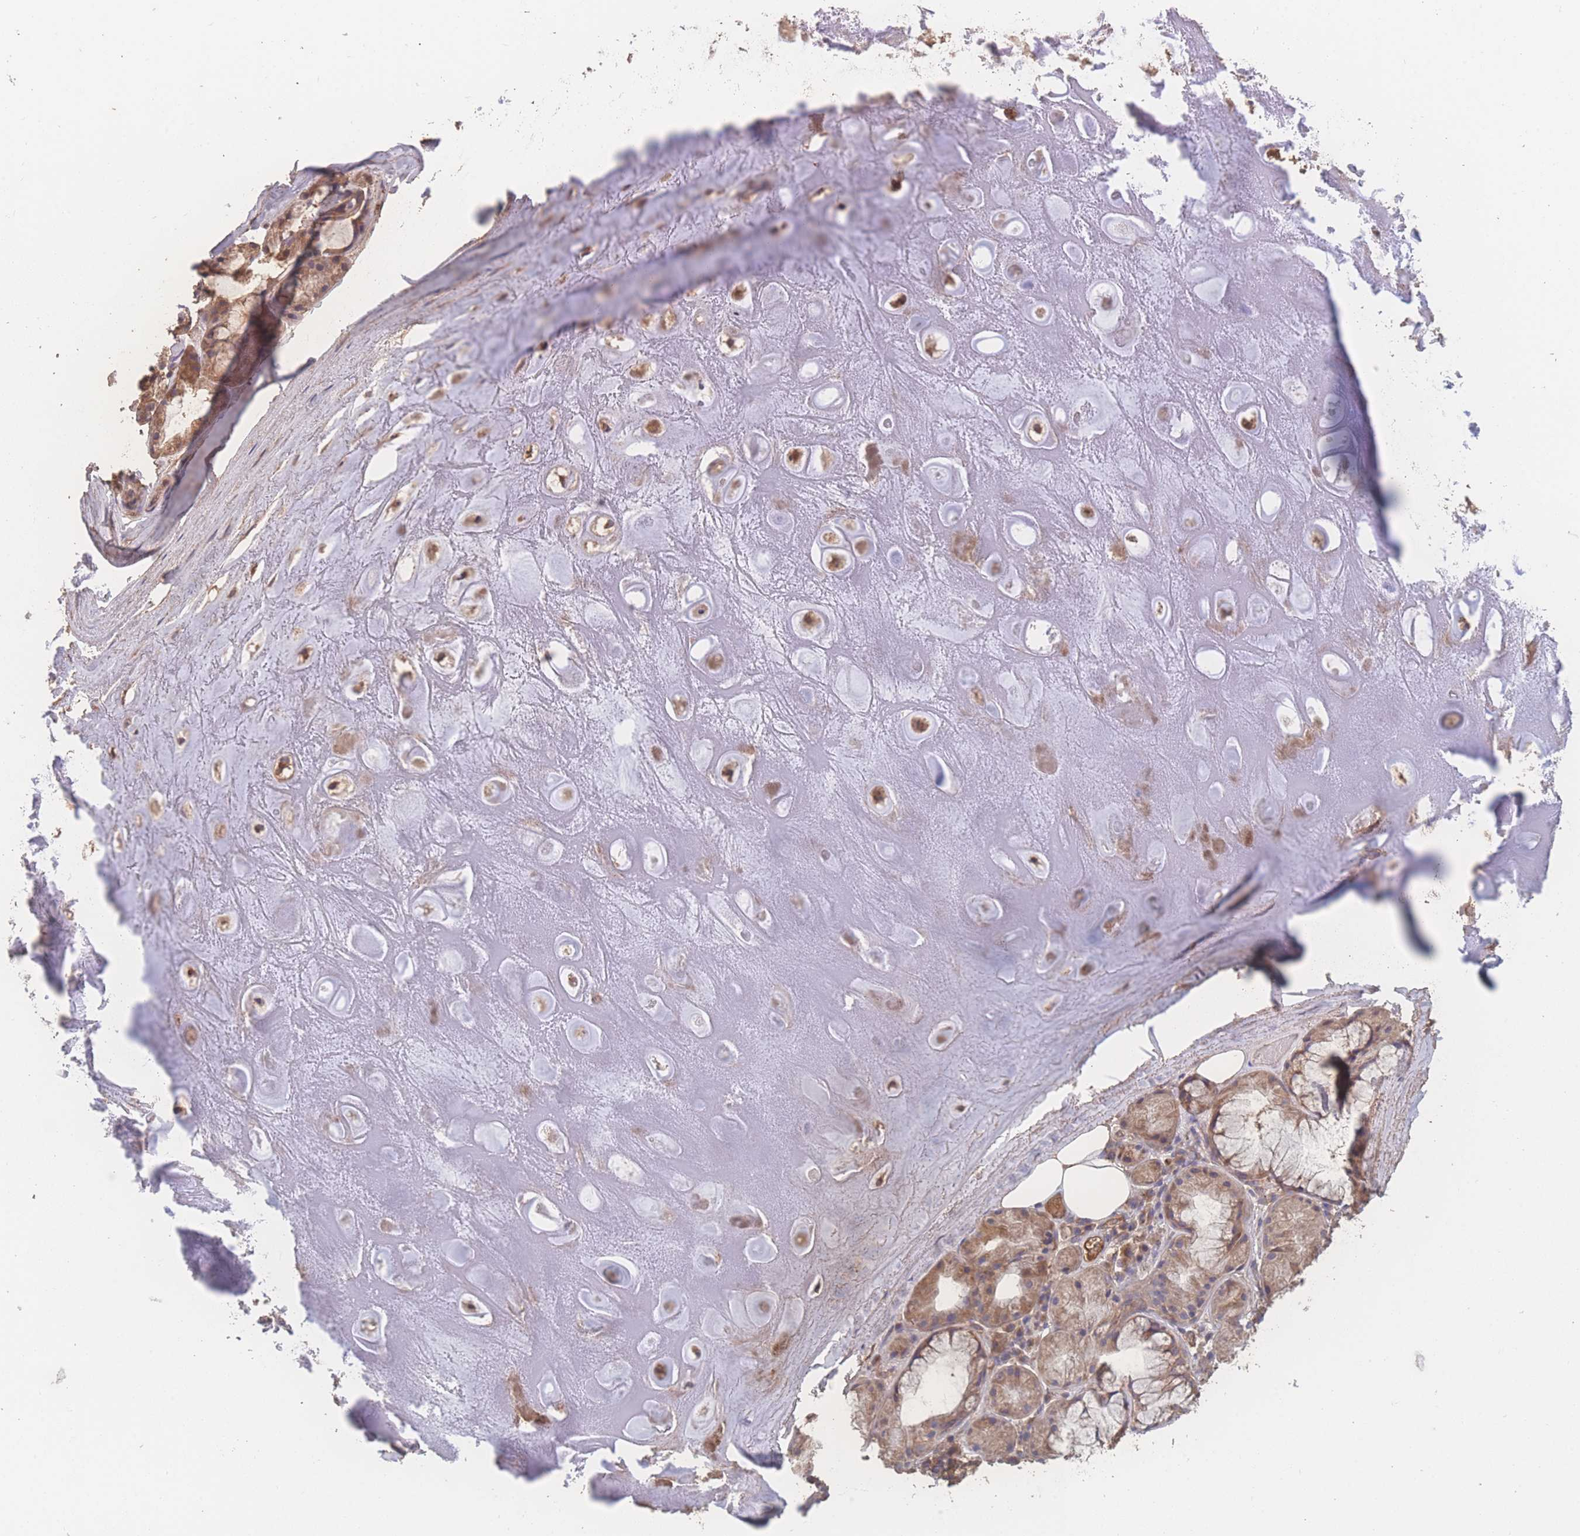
{"staining": {"intensity": "moderate", "quantity": ">75%", "location": "cytoplasmic/membranous"}, "tissue": "soft tissue", "cell_type": "Chondrocytes", "image_type": "normal", "snomed": [{"axis": "morphology", "description": "Normal tissue, NOS"}, {"axis": "topography", "description": "Cartilage tissue"}], "caption": "Immunohistochemical staining of normal soft tissue displays >75% levels of moderate cytoplasmic/membranous protein positivity in approximately >75% of chondrocytes. The protein is shown in brown color, while the nuclei are stained blue.", "gene": "ATXN10", "patient": {"sex": "male", "age": 81}}